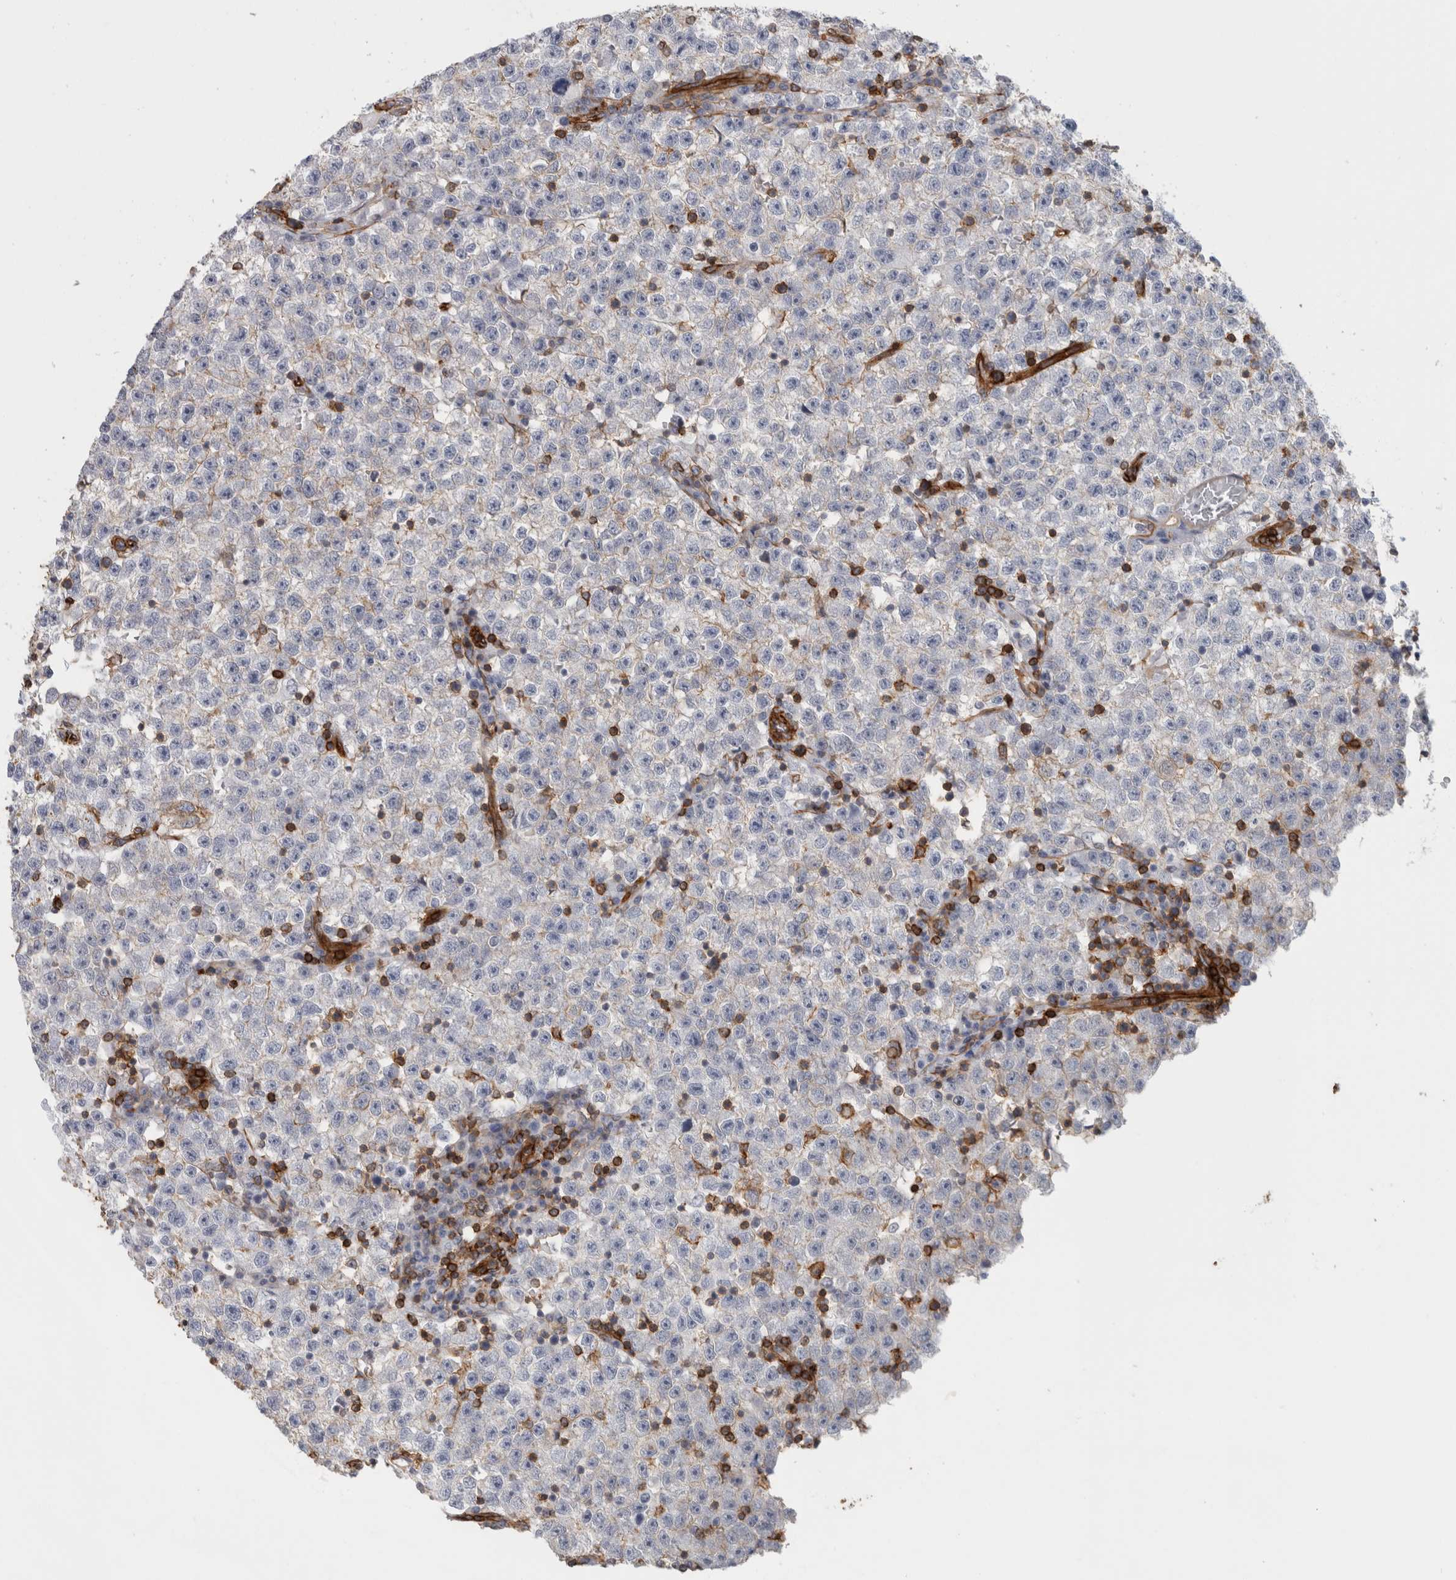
{"staining": {"intensity": "negative", "quantity": "none", "location": "none"}, "tissue": "testis cancer", "cell_type": "Tumor cells", "image_type": "cancer", "snomed": [{"axis": "morphology", "description": "Seminoma, NOS"}, {"axis": "topography", "description": "Testis"}], "caption": "A micrograph of testis cancer stained for a protein shows no brown staining in tumor cells. Nuclei are stained in blue.", "gene": "AHNAK", "patient": {"sex": "male", "age": 22}}